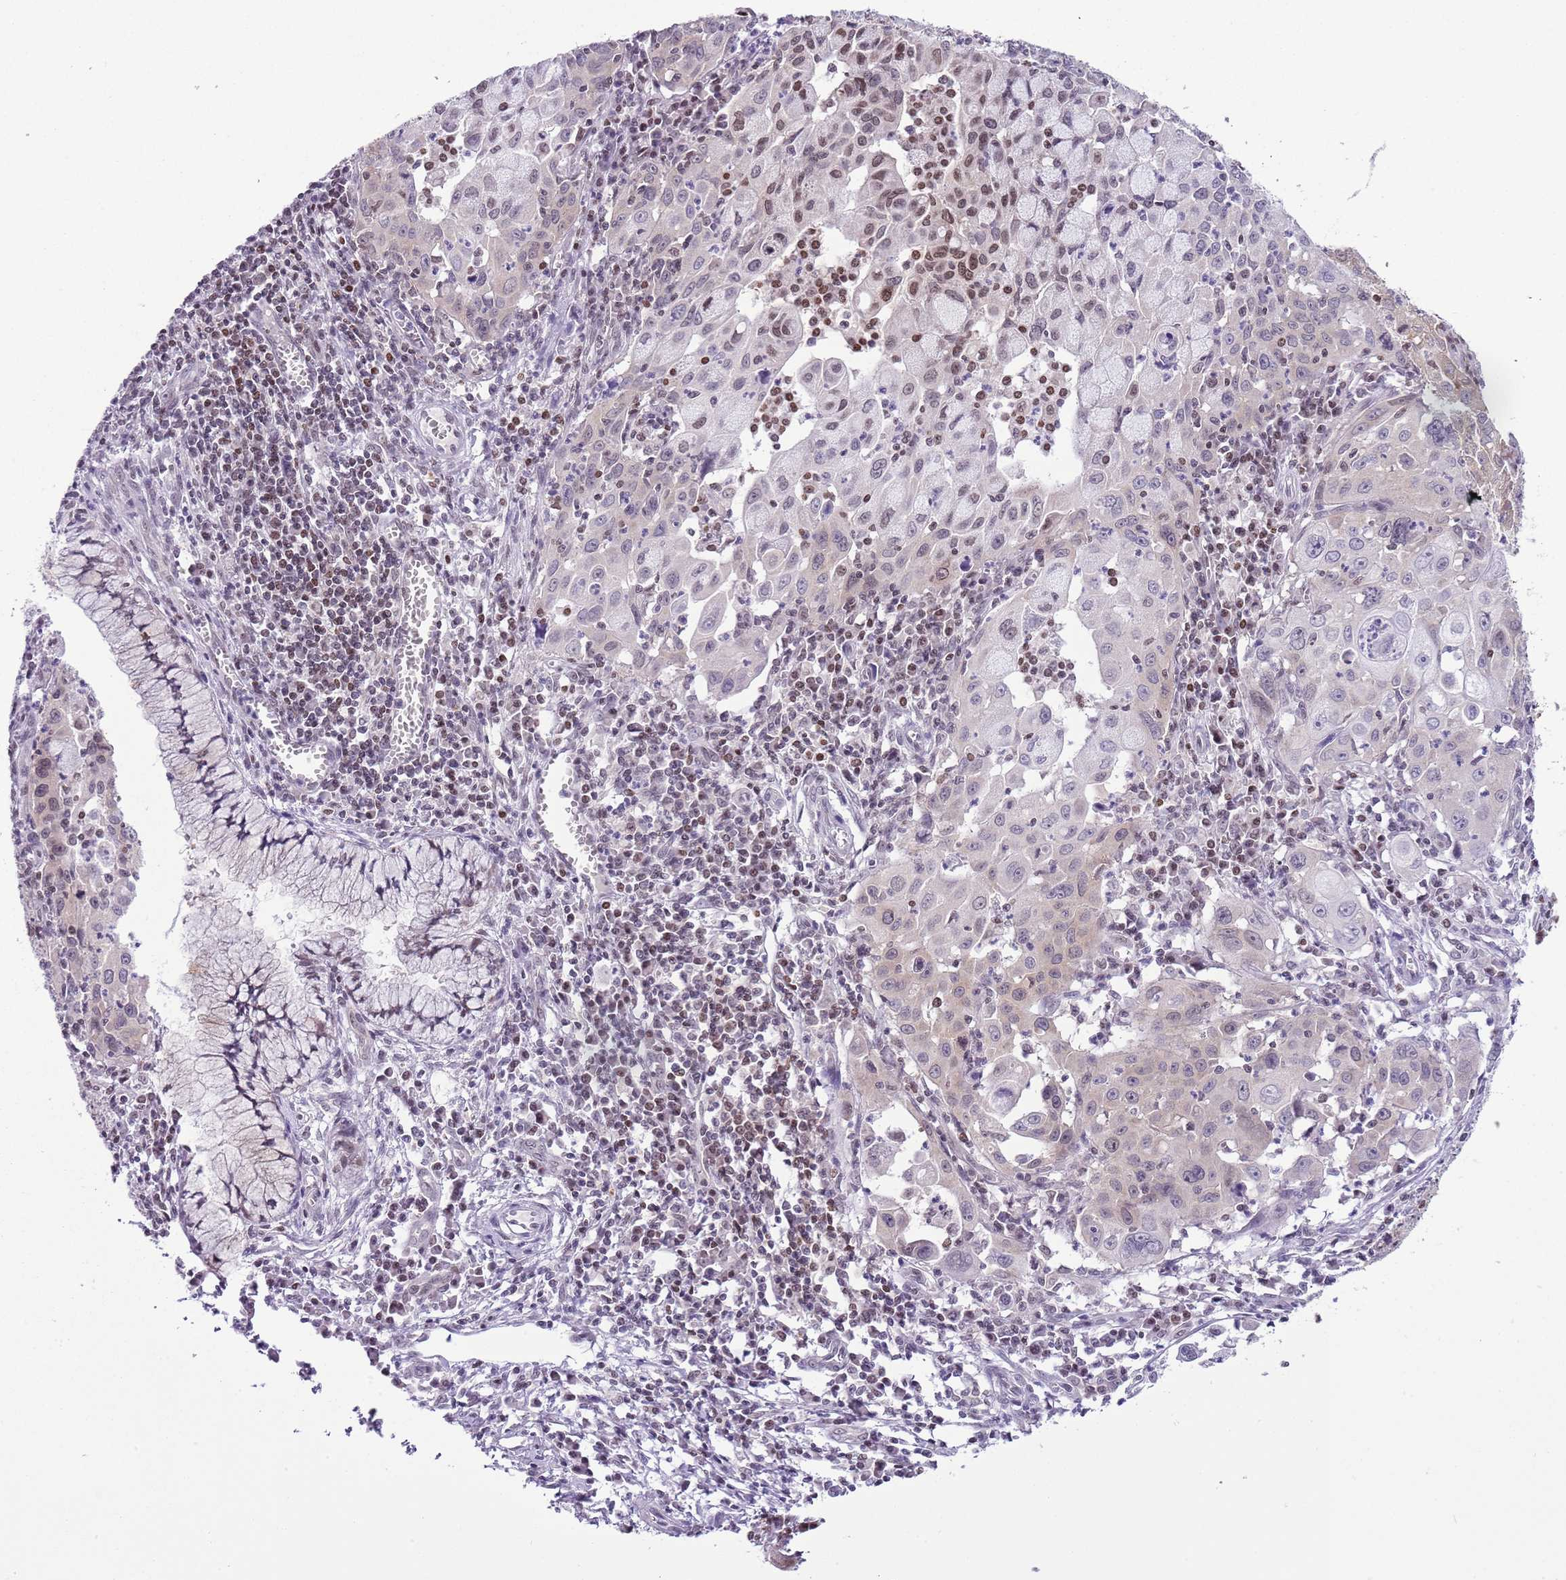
{"staining": {"intensity": "moderate", "quantity": "25%-75%", "location": "nuclear"}, "tissue": "cervical cancer", "cell_type": "Tumor cells", "image_type": "cancer", "snomed": [{"axis": "morphology", "description": "Squamous cell carcinoma, NOS"}, {"axis": "topography", "description": "Cervix"}], "caption": "Moderate nuclear protein staining is seen in approximately 25%-75% of tumor cells in cervical squamous cell carcinoma.", "gene": "SELENOH", "patient": {"sex": "female", "age": 42}}